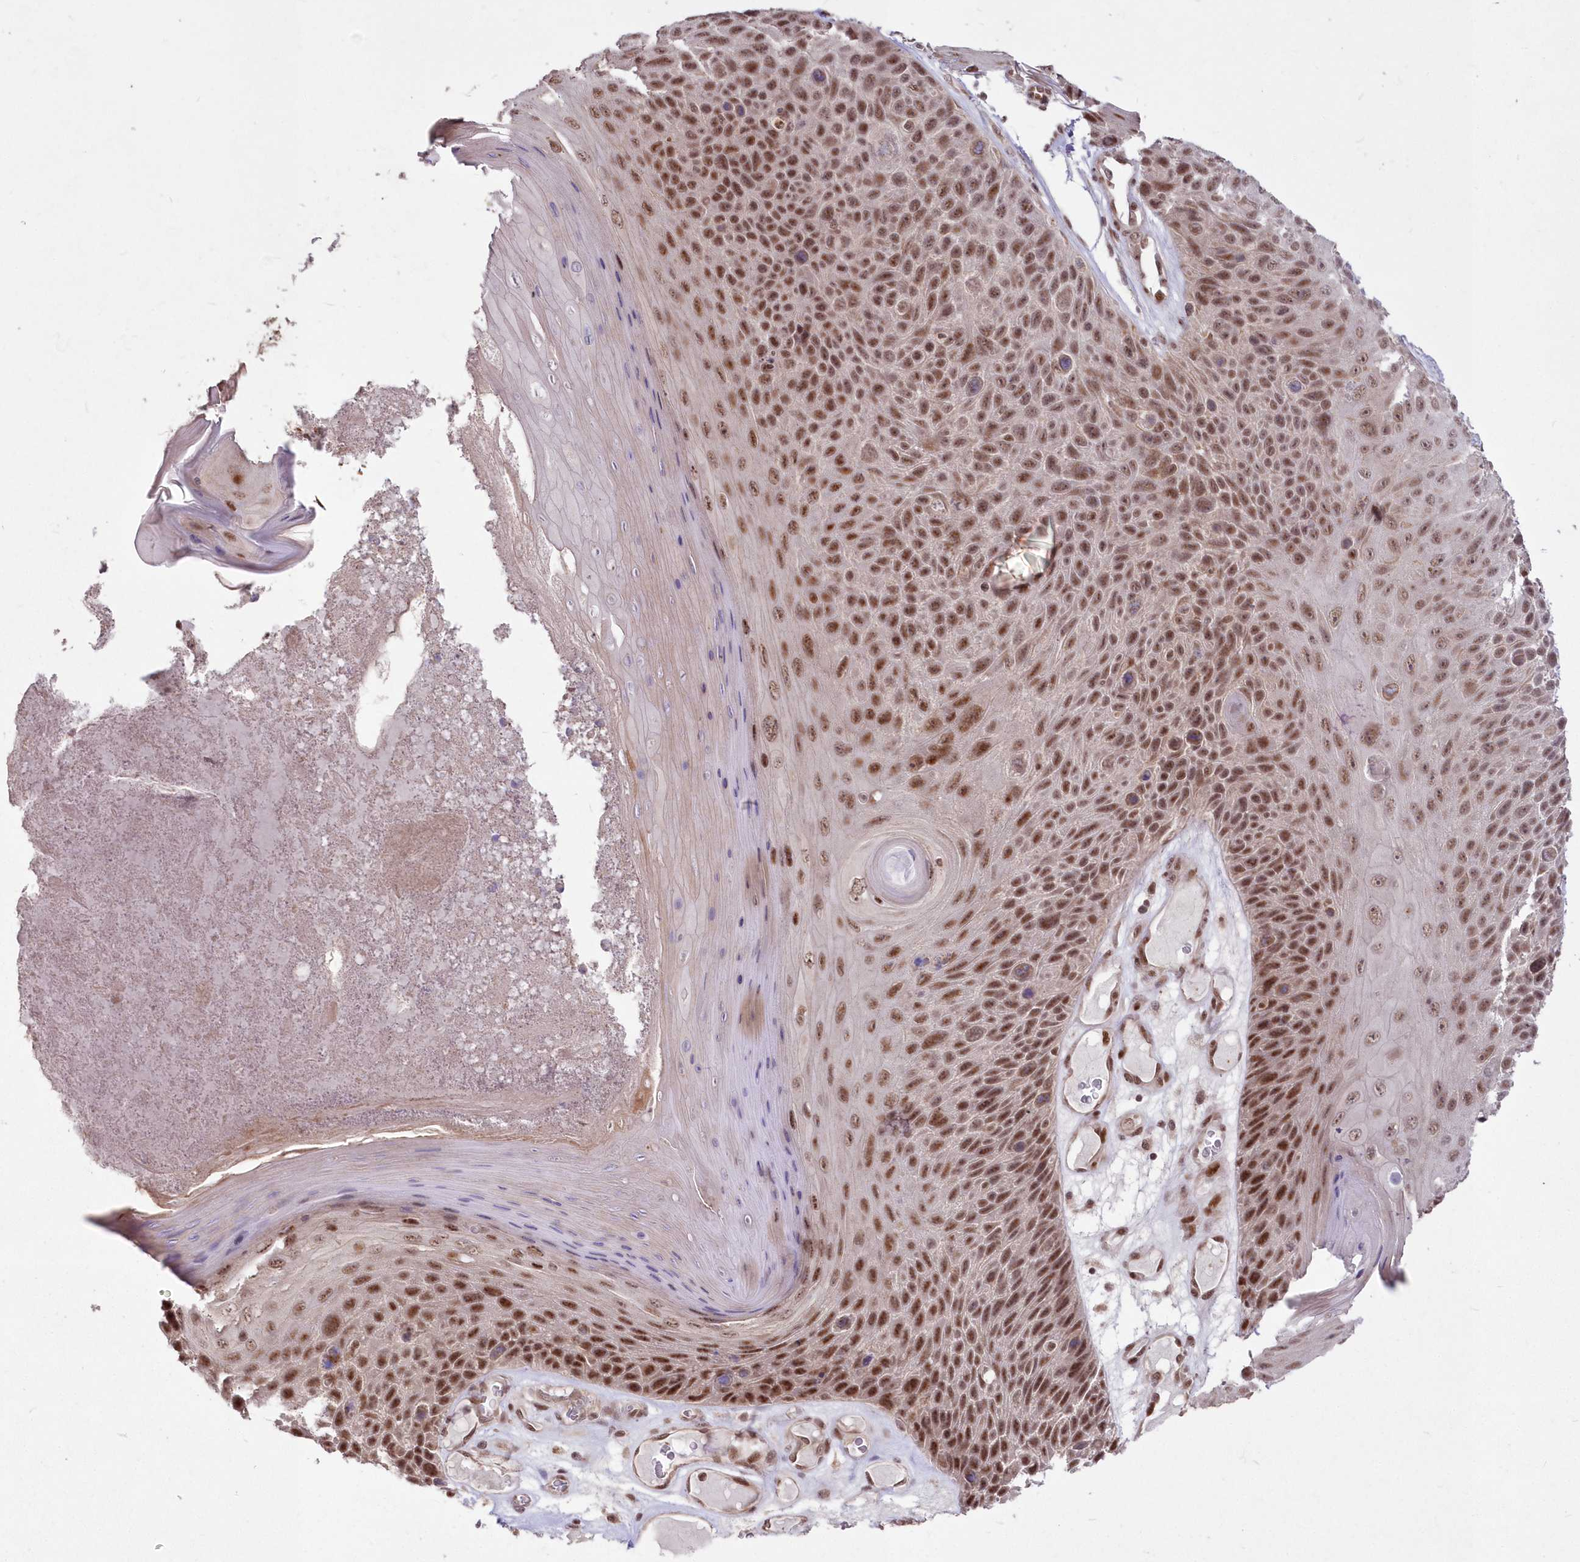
{"staining": {"intensity": "moderate", "quantity": ">75%", "location": "nuclear"}, "tissue": "skin cancer", "cell_type": "Tumor cells", "image_type": "cancer", "snomed": [{"axis": "morphology", "description": "Squamous cell carcinoma, NOS"}, {"axis": "topography", "description": "Skin"}], "caption": "Brown immunohistochemical staining in skin cancer demonstrates moderate nuclear positivity in about >75% of tumor cells.", "gene": "WBP1L", "patient": {"sex": "female", "age": 88}}